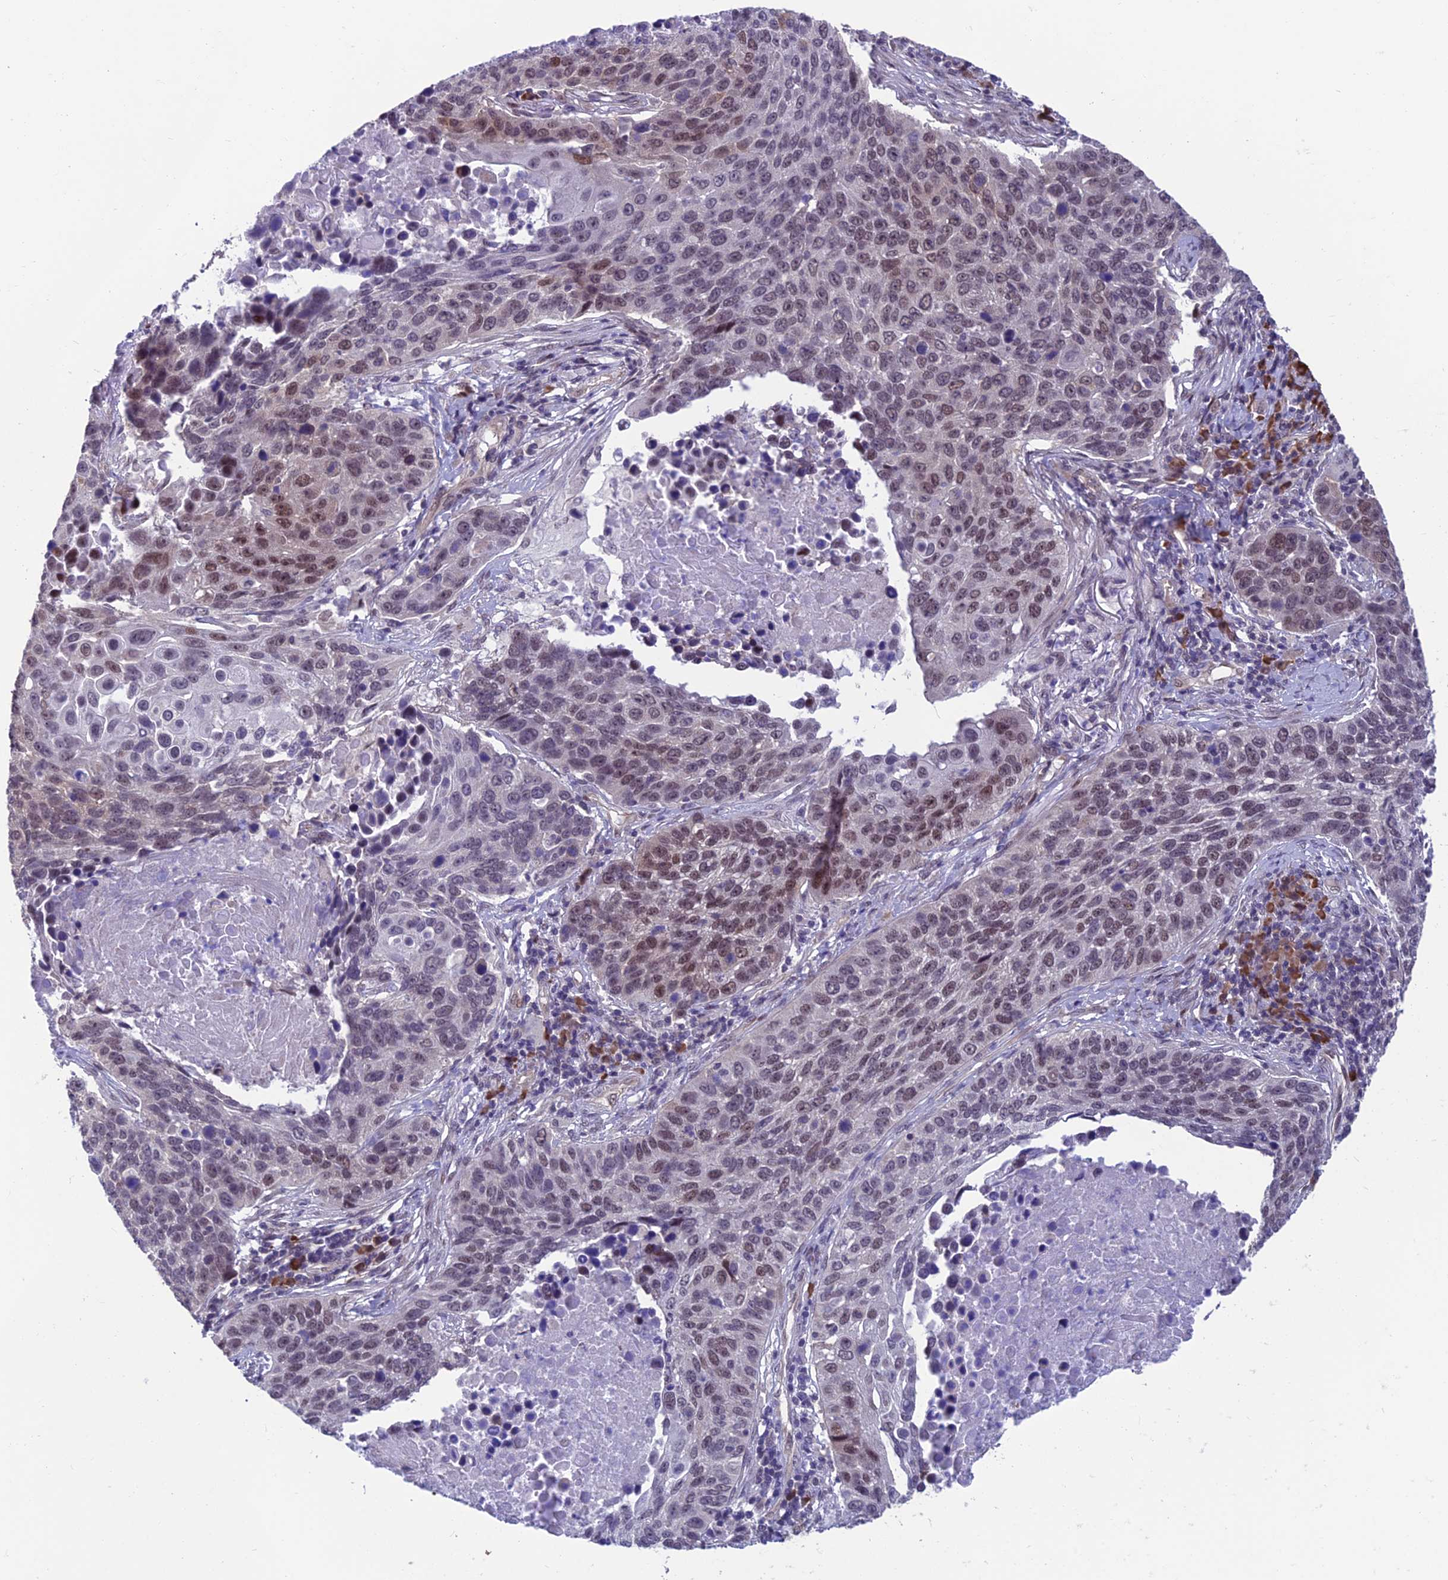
{"staining": {"intensity": "weak", "quantity": "<25%", "location": "nuclear"}, "tissue": "lung cancer", "cell_type": "Tumor cells", "image_type": "cancer", "snomed": [{"axis": "morphology", "description": "Normal tissue, NOS"}, {"axis": "morphology", "description": "Squamous cell carcinoma, NOS"}, {"axis": "topography", "description": "Lymph node"}, {"axis": "topography", "description": "Lung"}], "caption": "Tumor cells are negative for brown protein staining in lung squamous cell carcinoma. Brightfield microscopy of IHC stained with DAB (3,3'-diaminobenzidine) (brown) and hematoxylin (blue), captured at high magnification.", "gene": "KIAA1191", "patient": {"sex": "male", "age": 66}}